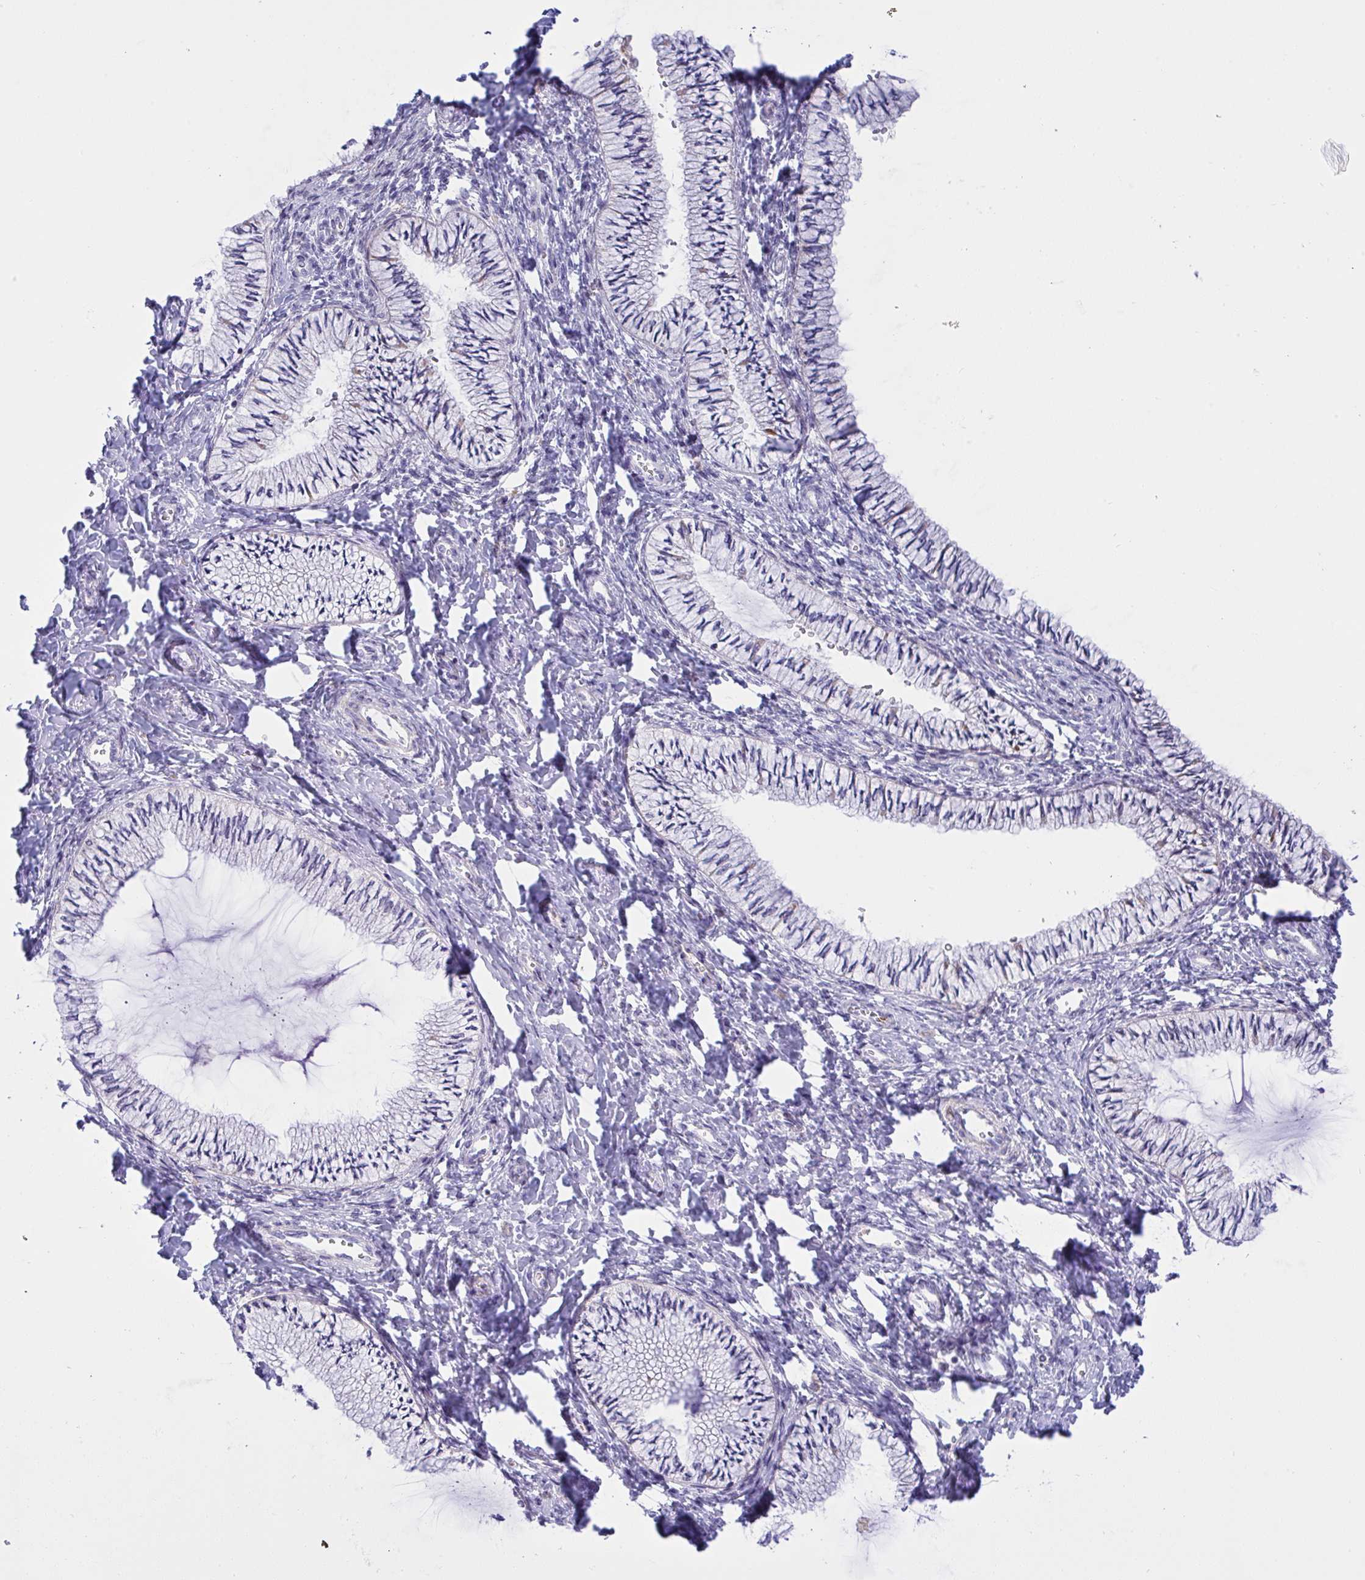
{"staining": {"intensity": "weak", "quantity": "<25%", "location": "cytoplasmic/membranous"}, "tissue": "cervix", "cell_type": "Glandular cells", "image_type": "normal", "snomed": [{"axis": "morphology", "description": "Normal tissue, NOS"}, {"axis": "topography", "description": "Cervix"}], "caption": "Immunohistochemistry photomicrograph of benign cervix: cervix stained with DAB reveals no significant protein positivity in glandular cells. (Stains: DAB IHC with hematoxylin counter stain, Microscopy: brightfield microscopy at high magnification).", "gene": "NTN1", "patient": {"sex": "female", "age": 24}}